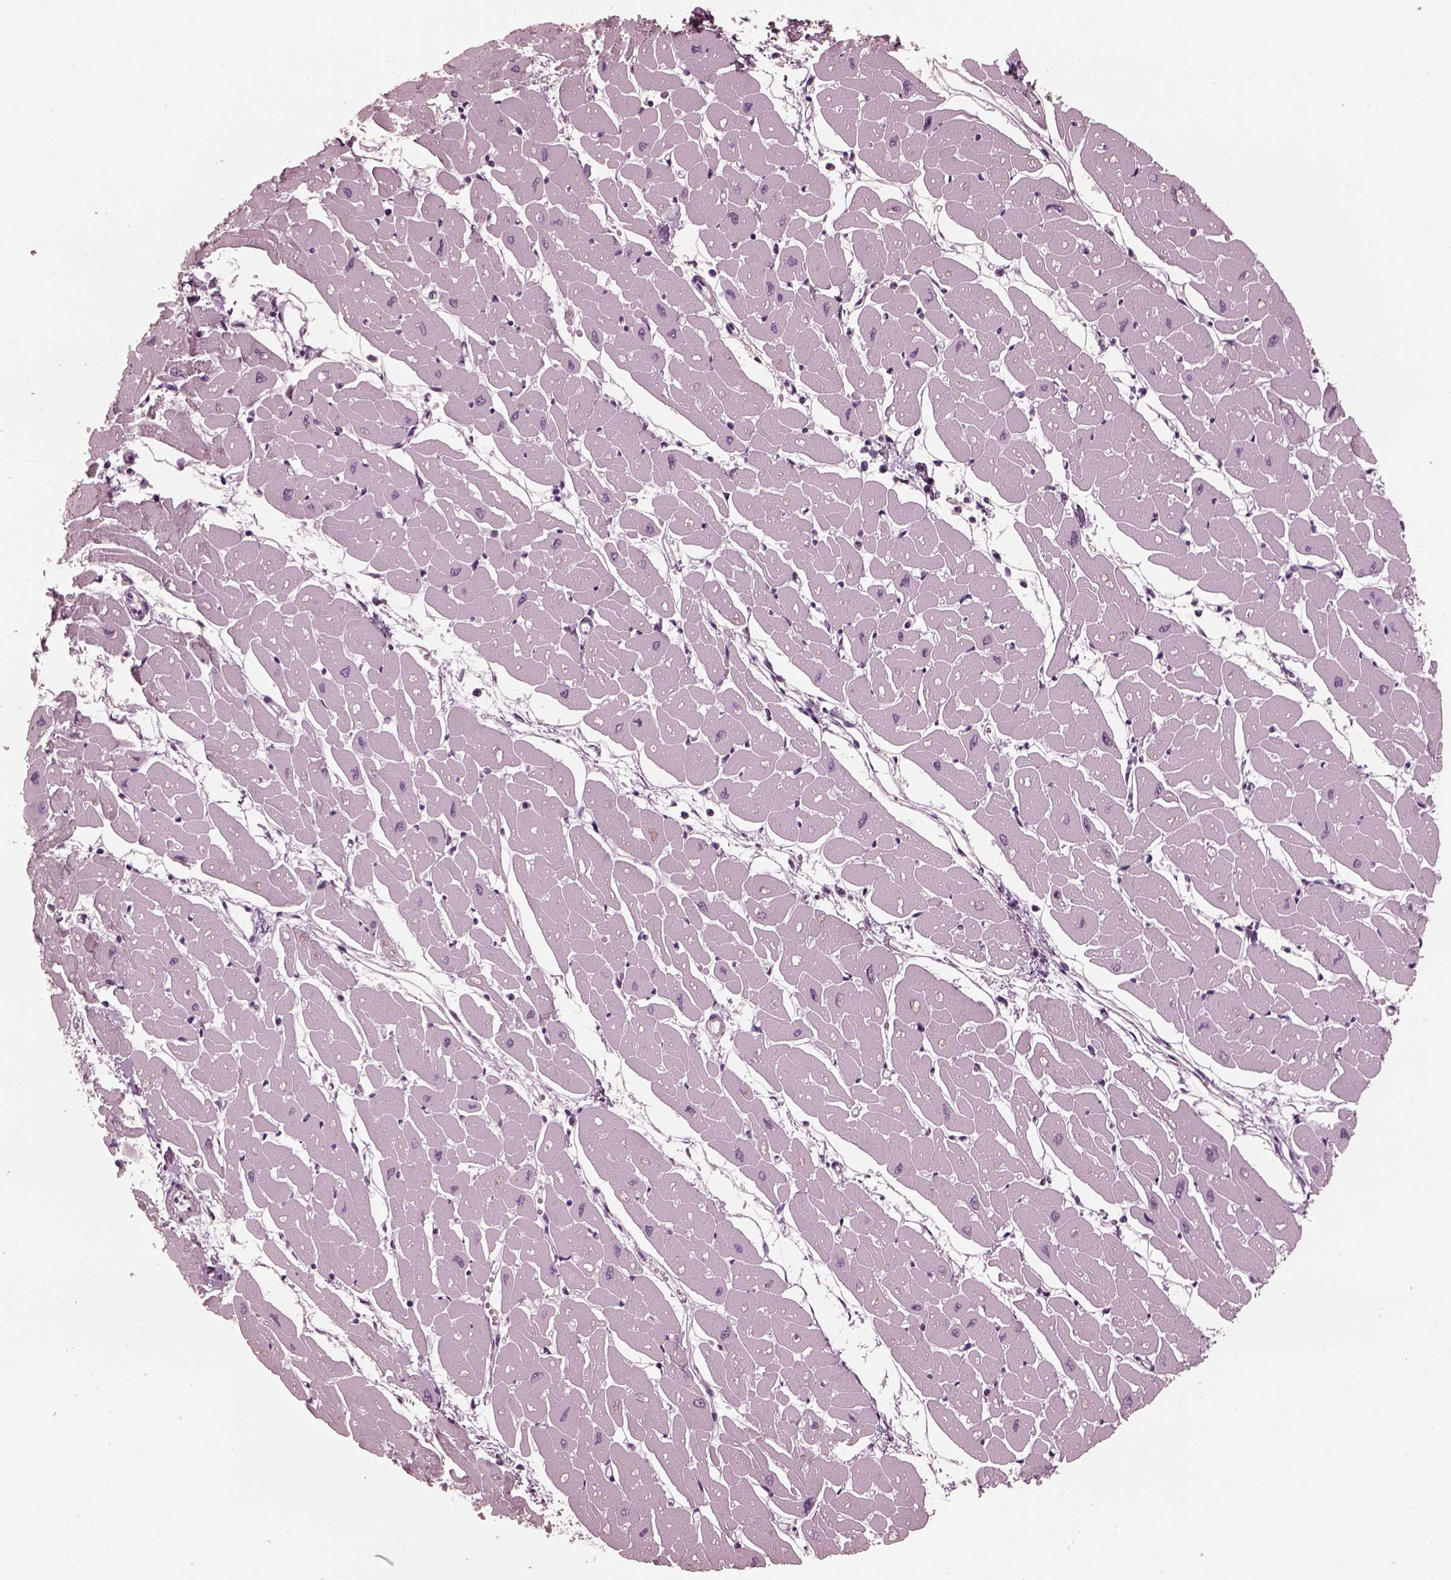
{"staining": {"intensity": "negative", "quantity": "none", "location": "none"}, "tissue": "heart muscle", "cell_type": "Cardiomyocytes", "image_type": "normal", "snomed": [{"axis": "morphology", "description": "Normal tissue, NOS"}, {"axis": "topography", "description": "Heart"}], "caption": "IHC photomicrograph of benign heart muscle: heart muscle stained with DAB exhibits no significant protein staining in cardiomyocytes. The staining is performed using DAB (3,3'-diaminobenzidine) brown chromogen with nuclei counter-stained in using hematoxylin.", "gene": "CGA", "patient": {"sex": "male", "age": 57}}